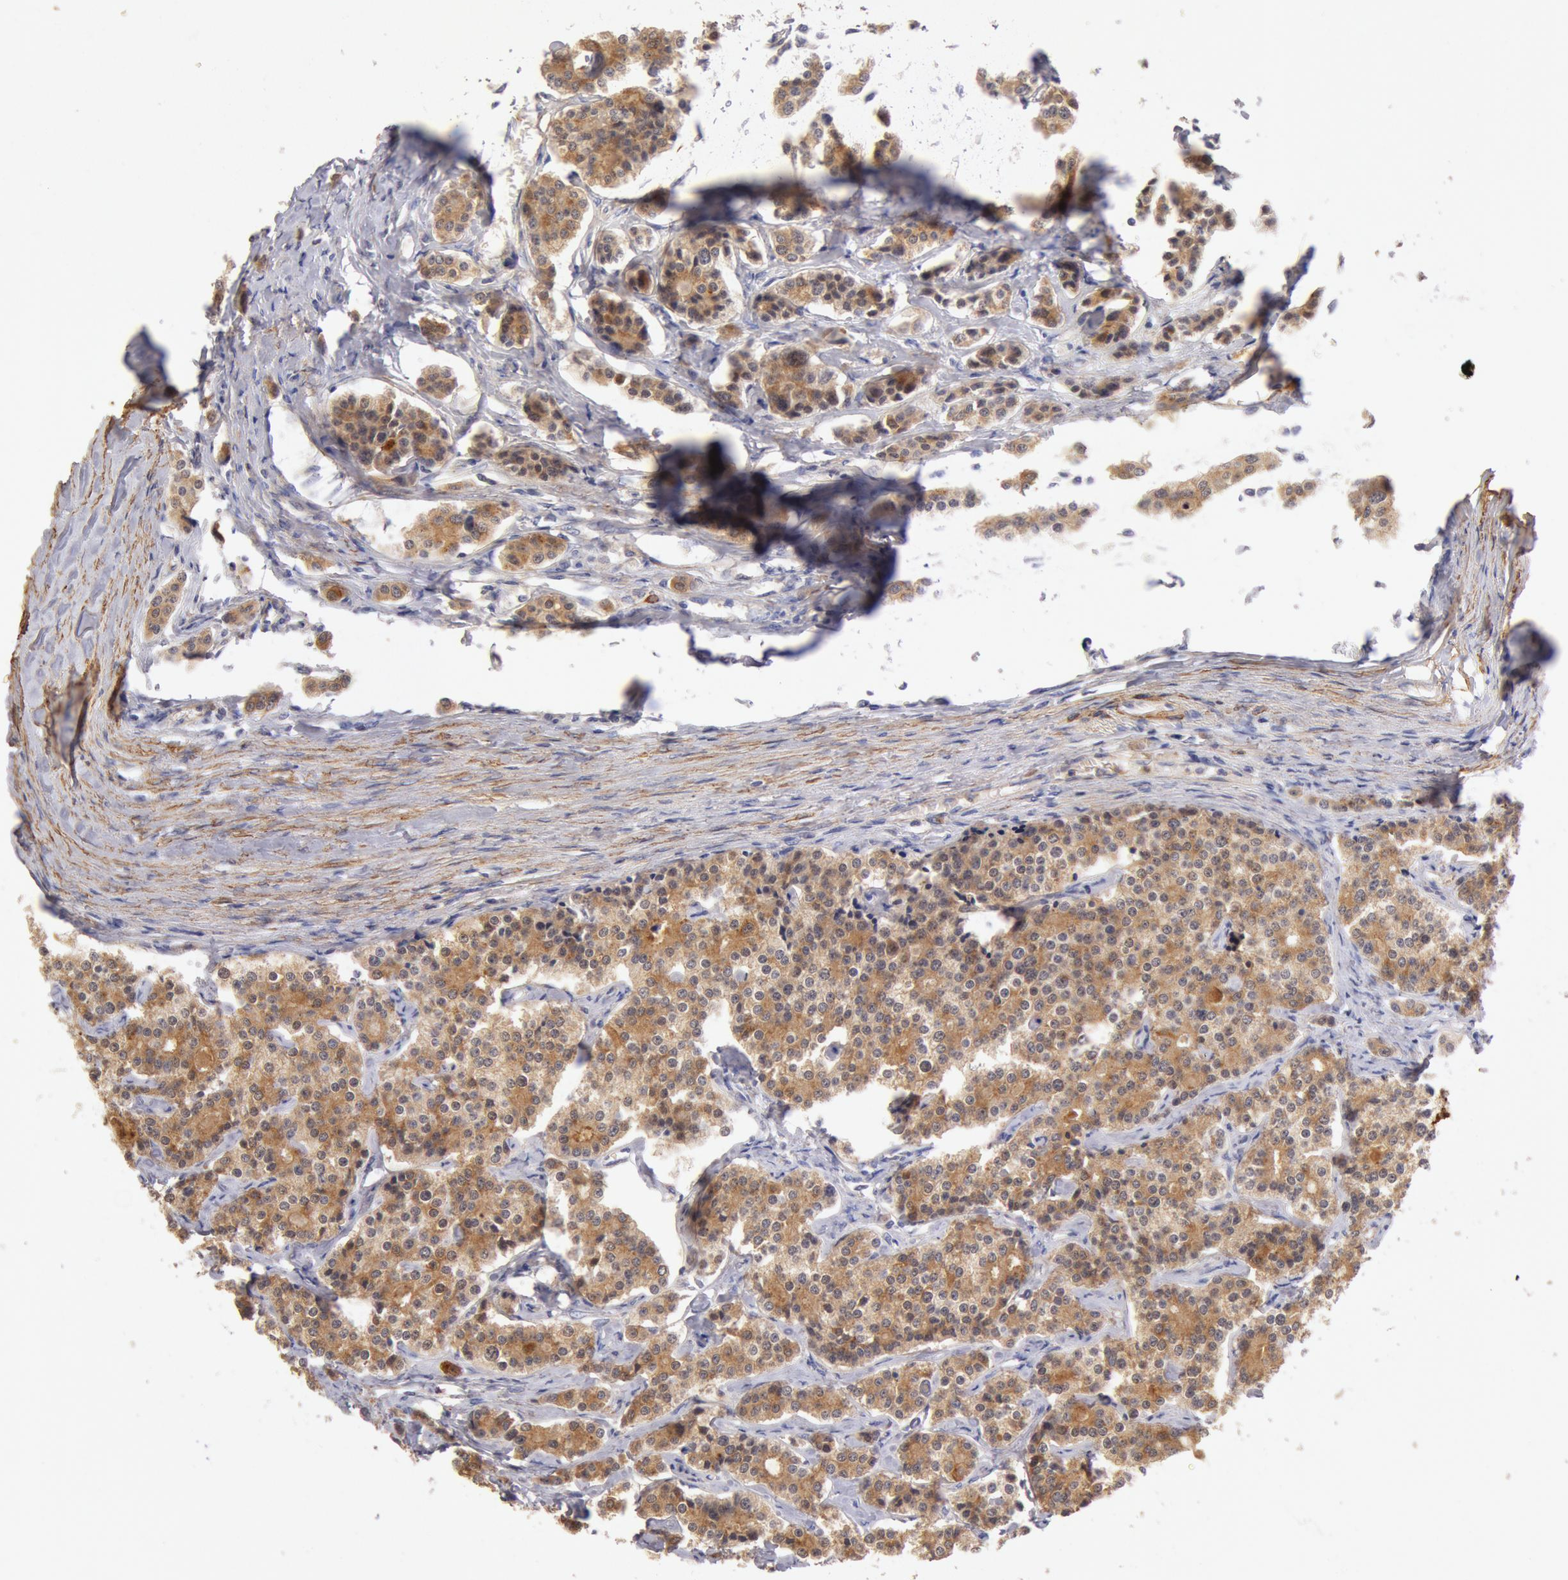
{"staining": {"intensity": "moderate", "quantity": ">75%", "location": "cytoplasmic/membranous"}, "tissue": "carcinoid", "cell_type": "Tumor cells", "image_type": "cancer", "snomed": [{"axis": "morphology", "description": "Carcinoid, malignant, NOS"}, {"axis": "topography", "description": "Small intestine"}], "caption": "Tumor cells demonstrate moderate cytoplasmic/membranous expression in about >75% of cells in carcinoid (malignant).", "gene": "TMED8", "patient": {"sex": "male", "age": 63}}